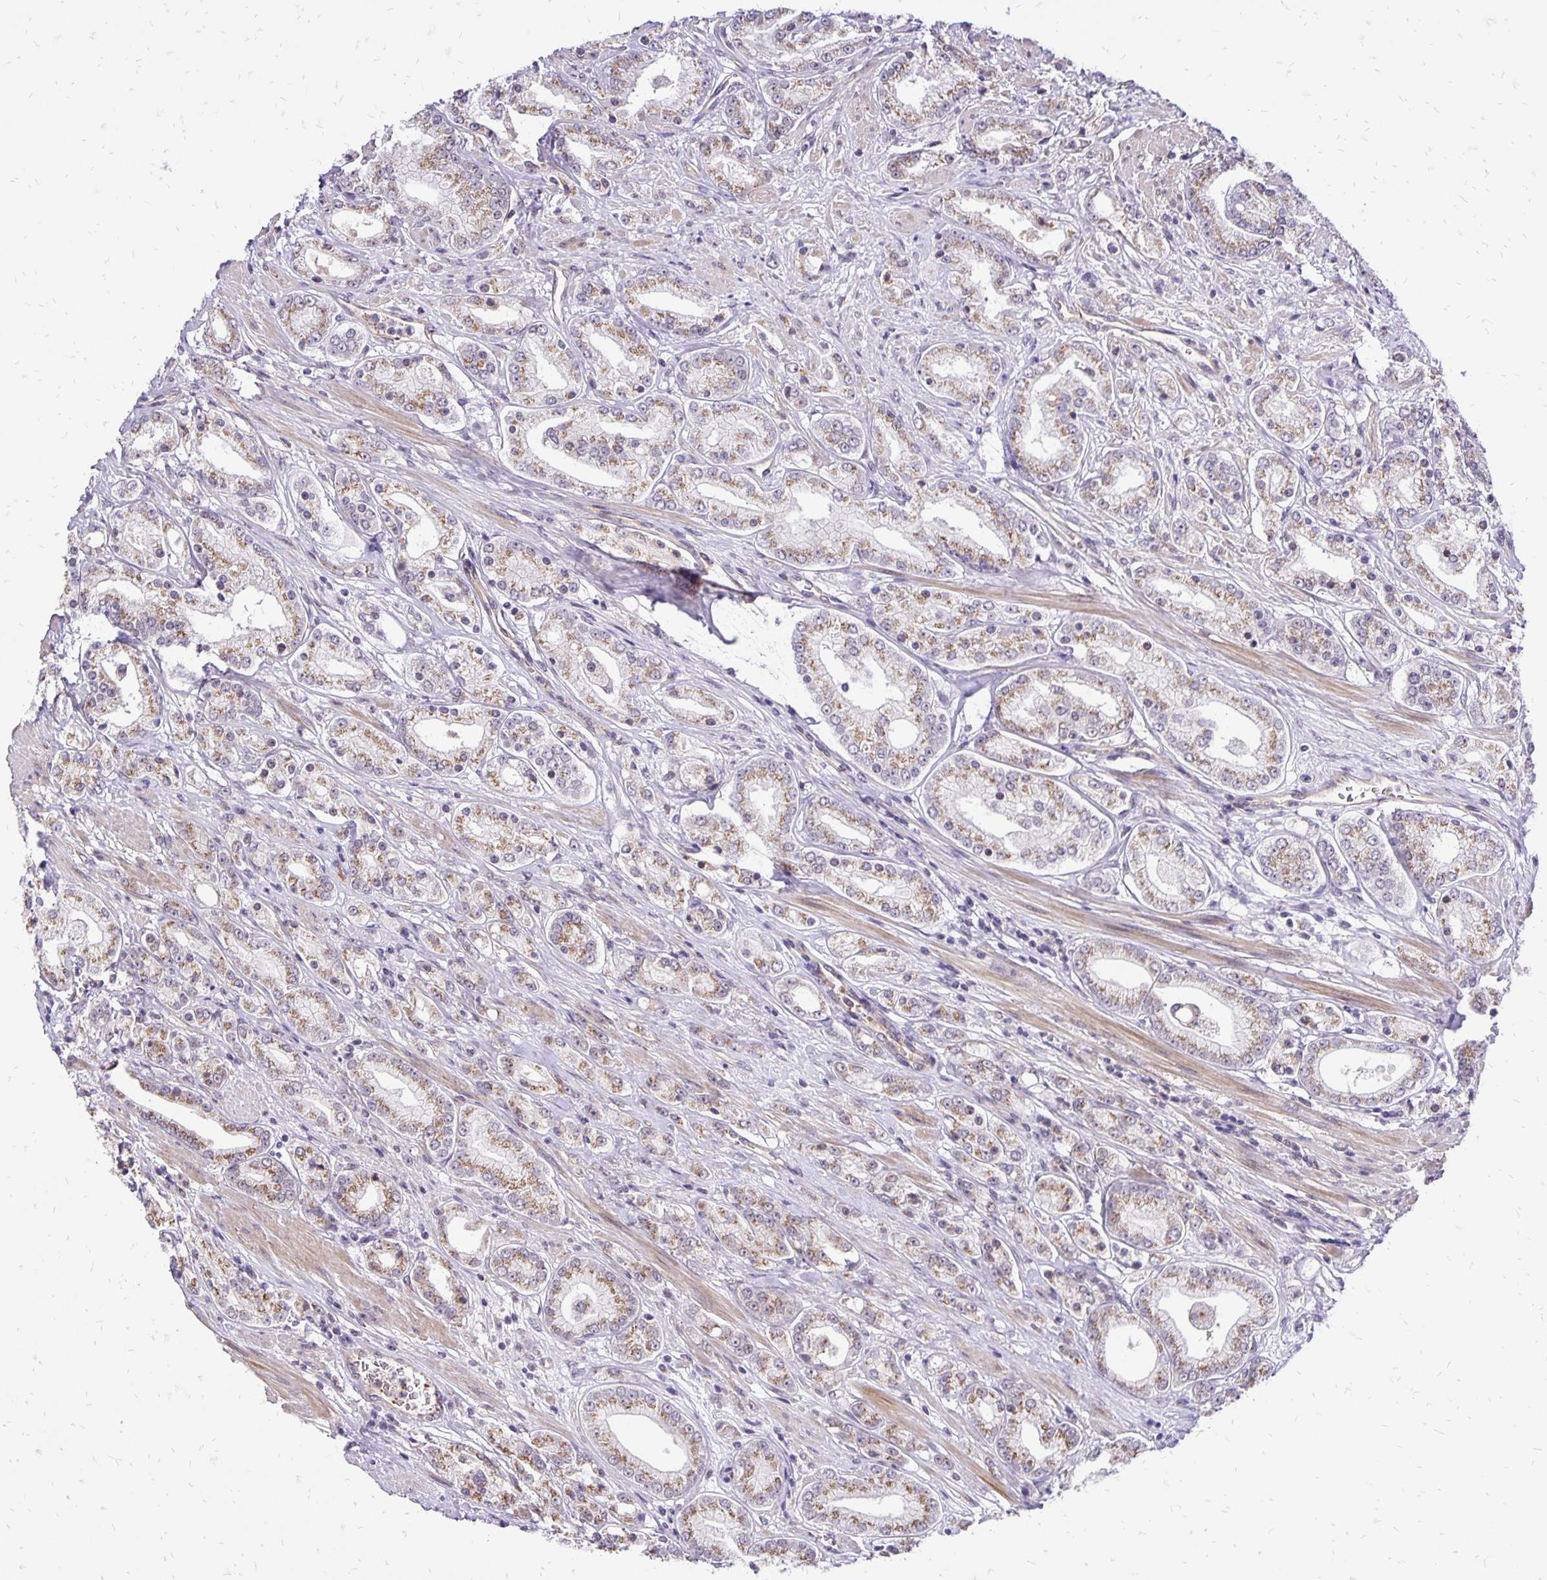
{"staining": {"intensity": "weak", "quantity": "25%-75%", "location": "cytoplasmic/membranous"}, "tissue": "prostate cancer", "cell_type": "Tumor cells", "image_type": "cancer", "snomed": [{"axis": "morphology", "description": "Adenocarcinoma, High grade"}, {"axis": "topography", "description": "Prostate"}], "caption": "Immunohistochemical staining of prostate adenocarcinoma (high-grade) reveals low levels of weak cytoplasmic/membranous staining in about 25%-75% of tumor cells. (DAB = brown stain, brightfield microscopy at high magnification).", "gene": "GOLGA5", "patient": {"sex": "male", "age": 67}}